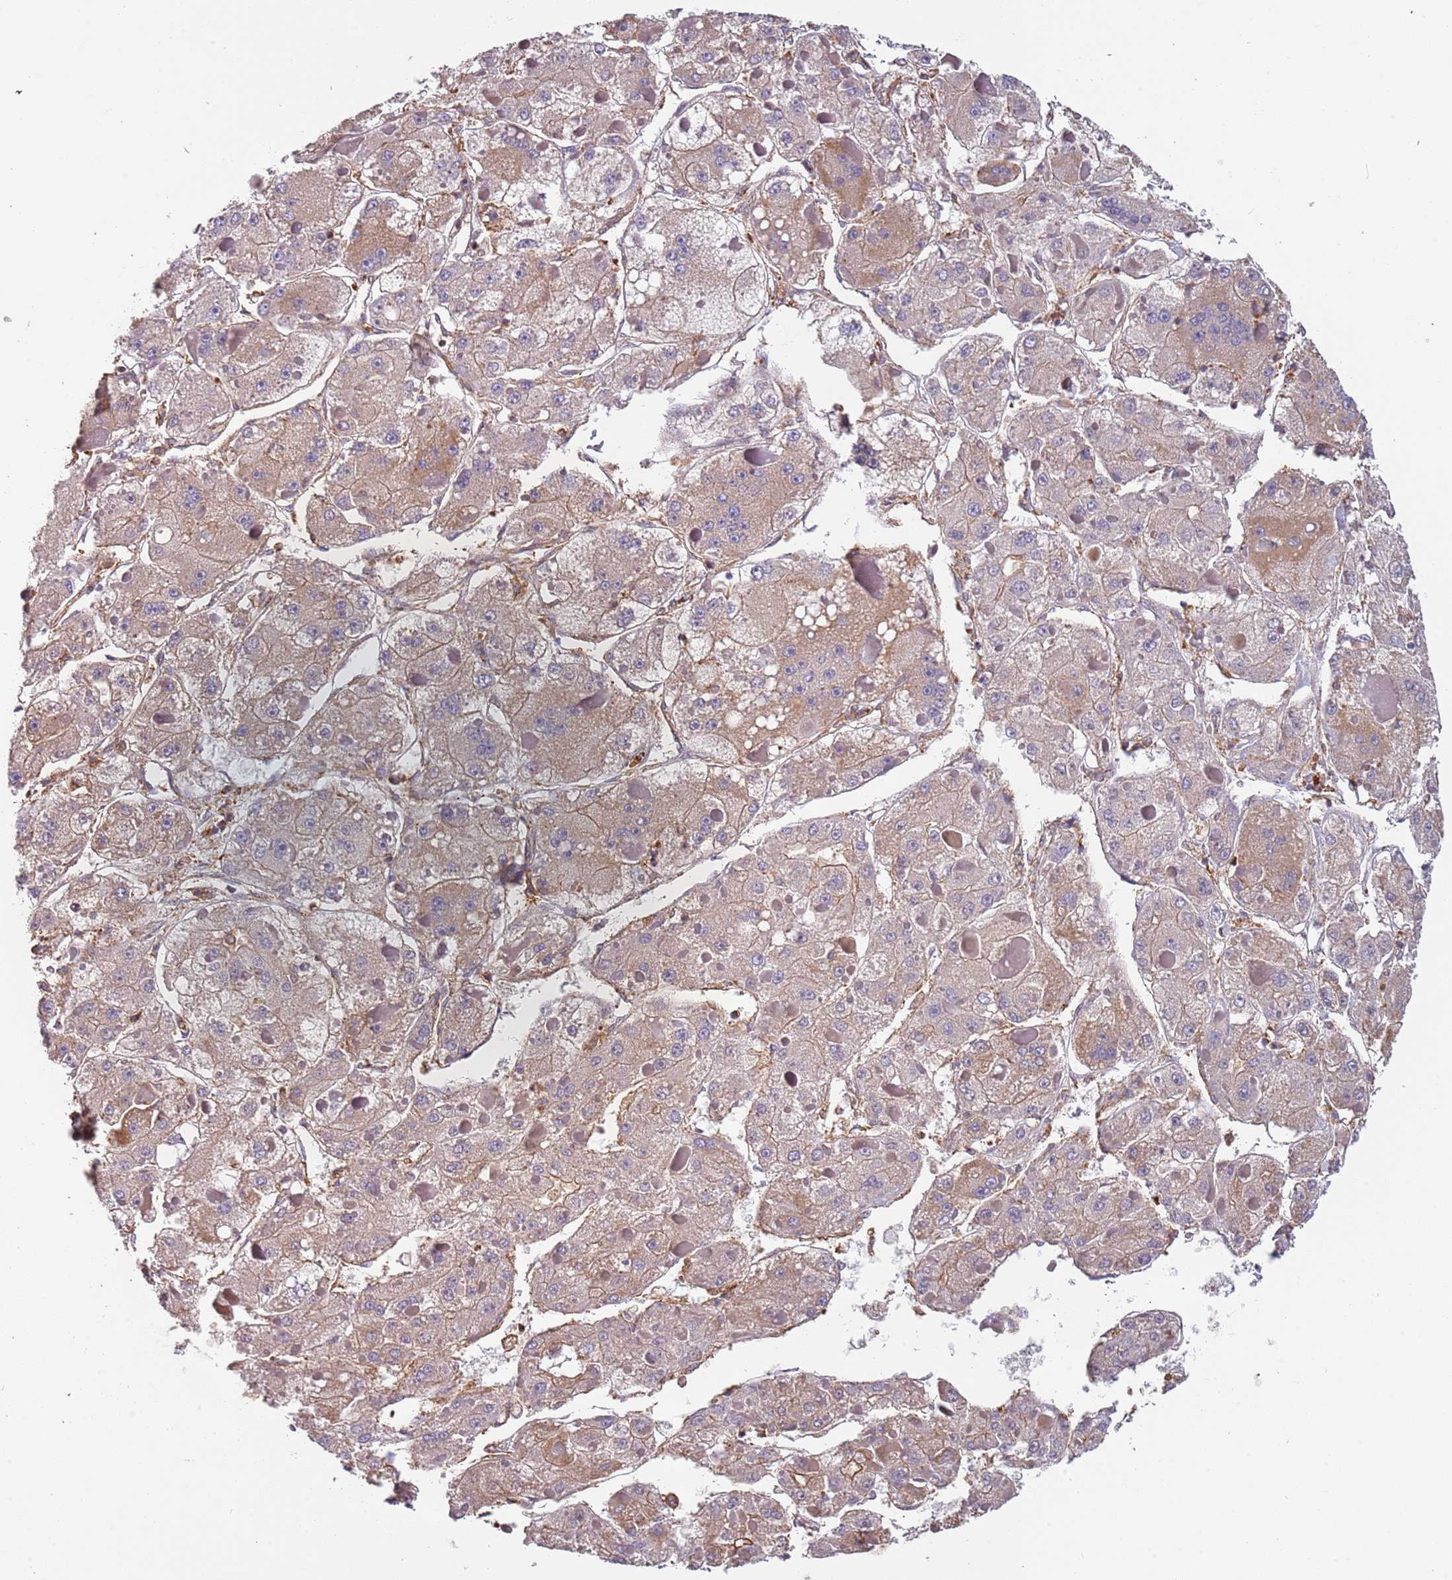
{"staining": {"intensity": "weak", "quantity": ">75%", "location": "cytoplasmic/membranous"}, "tissue": "liver cancer", "cell_type": "Tumor cells", "image_type": "cancer", "snomed": [{"axis": "morphology", "description": "Carcinoma, Hepatocellular, NOS"}, {"axis": "topography", "description": "Liver"}], "caption": "Hepatocellular carcinoma (liver) tissue demonstrates weak cytoplasmic/membranous expression in approximately >75% of tumor cells, visualized by immunohistochemistry.", "gene": "SYT4", "patient": {"sex": "female", "age": 73}}